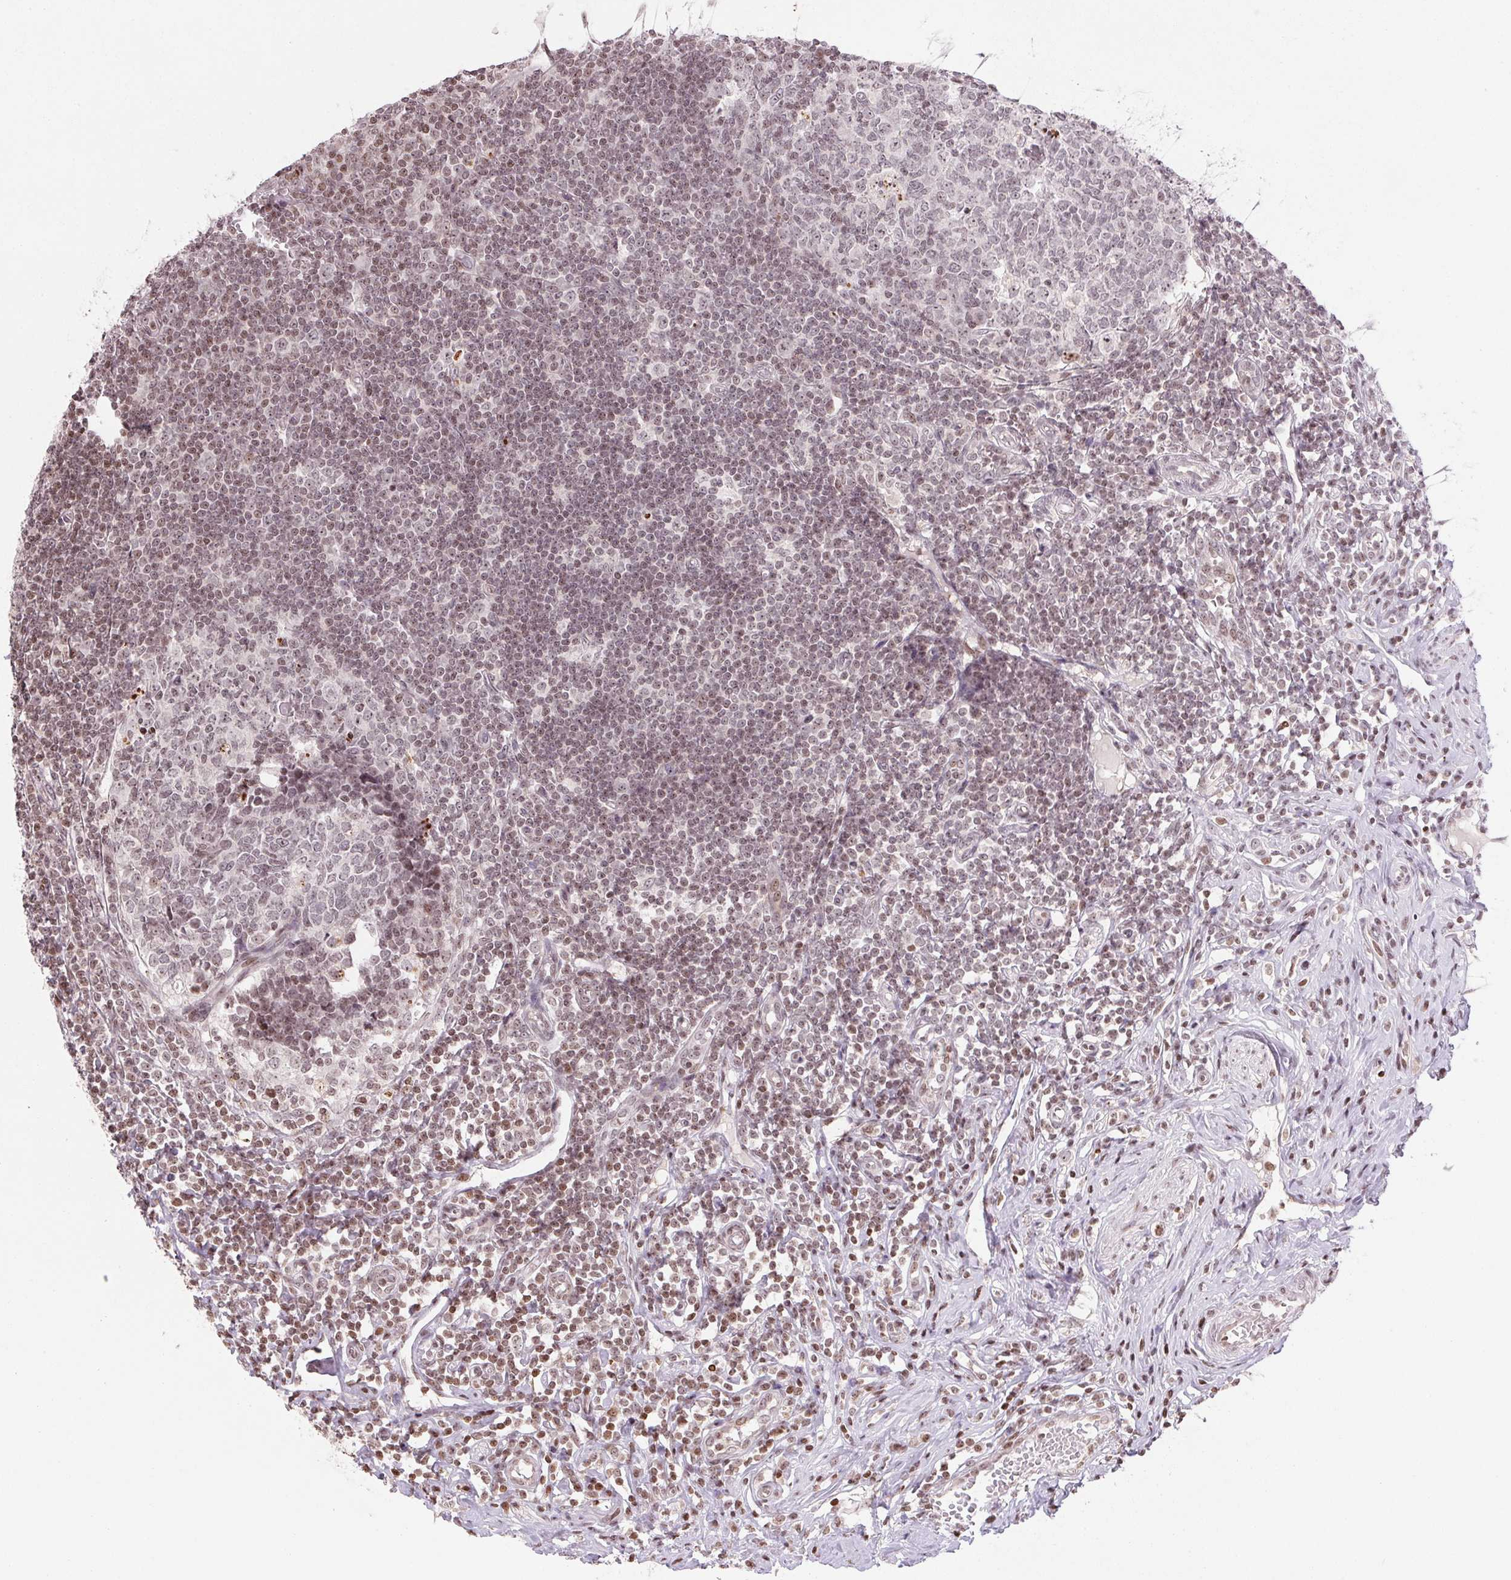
{"staining": {"intensity": "moderate", "quantity": "25%-75%", "location": "nuclear"}, "tissue": "appendix", "cell_type": "Glandular cells", "image_type": "normal", "snomed": [{"axis": "morphology", "description": "Normal tissue, NOS"}, {"axis": "topography", "description": "Appendix"}], "caption": "Immunohistochemical staining of unremarkable human appendix displays moderate nuclear protein positivity in about 25%-75% of glandular cells. (brown staining indicates protein expression, while blue staining denotes nuclei).", "gene": "RNF181", "patient": {"sex": "male", "age": 18}}